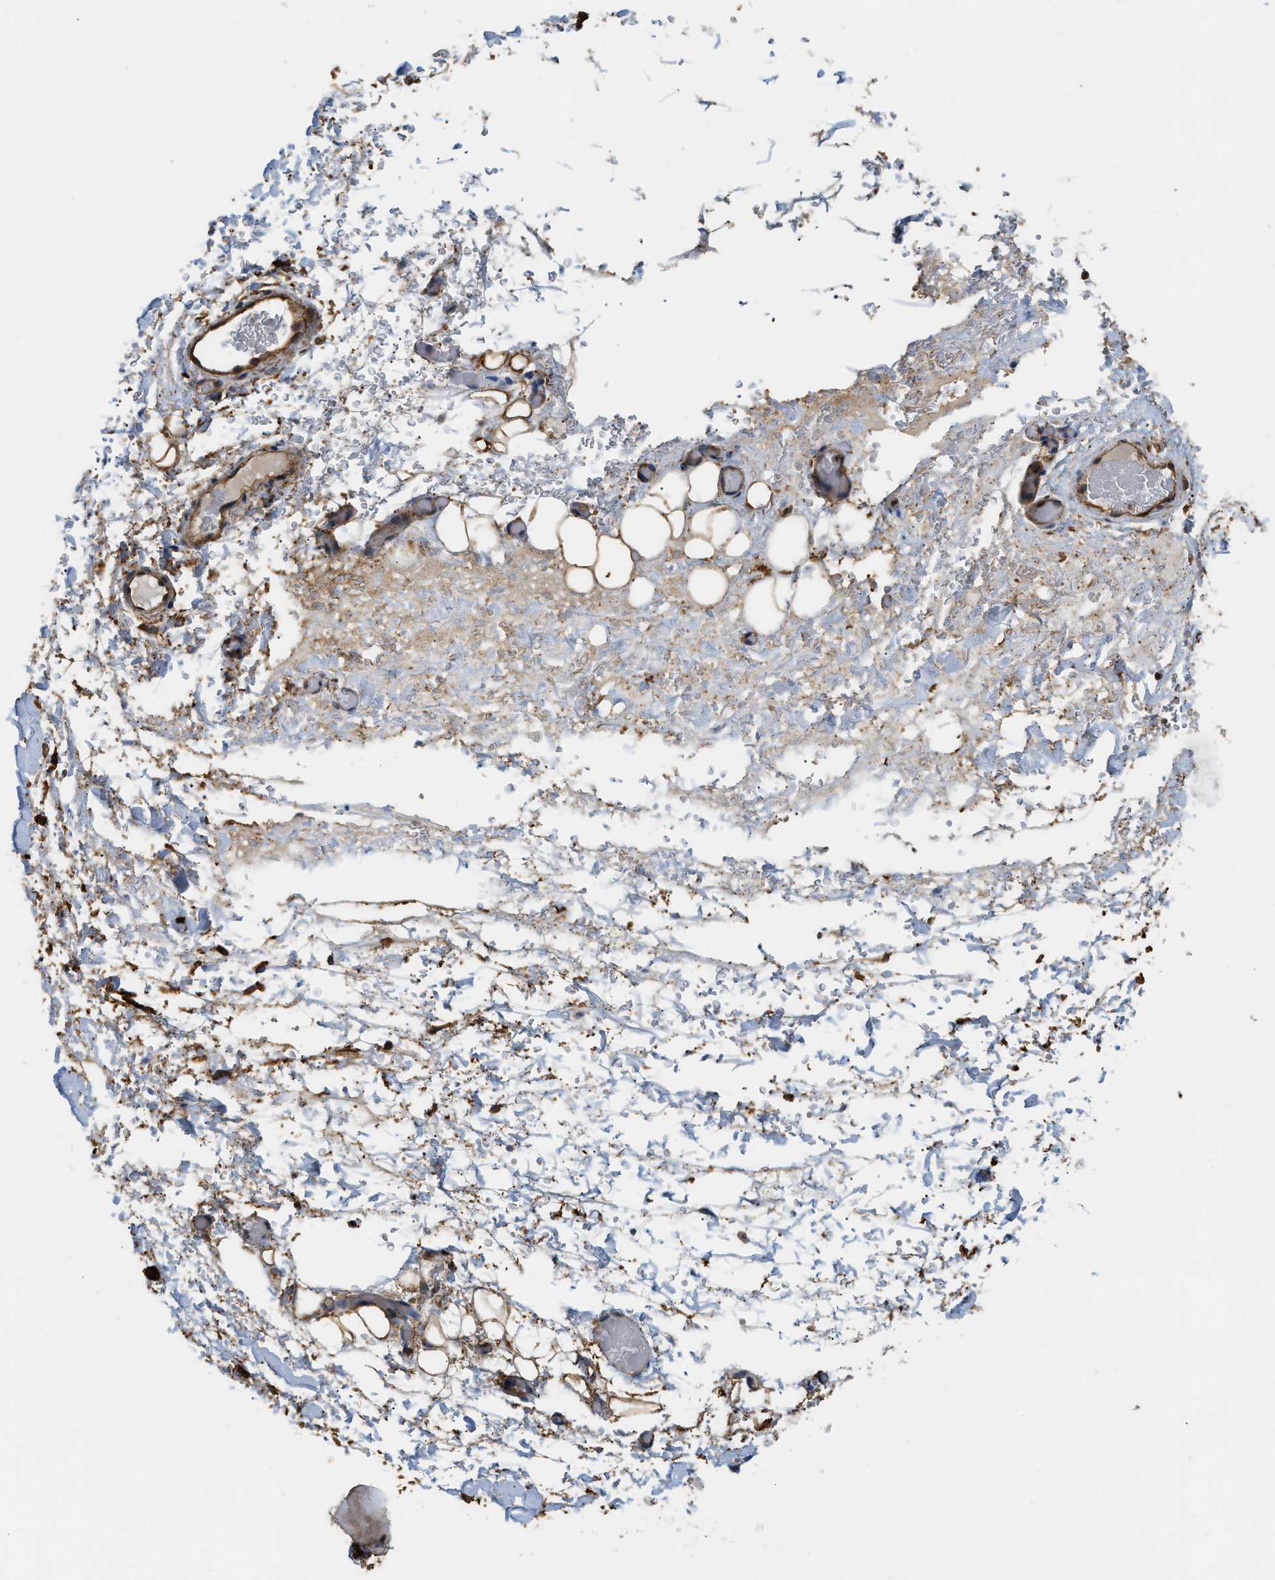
{"staining": {"intensity": "moderate", "quantity": ">75%", "location": "cytoplasmic/membranous"}, "tissue": "adipose tissue", "cell_type": "Adipocytes", "image_type": "normal", "snomed": [{"axis": "morphology", "description": "Normal tissue, NOS"}, {"axis": "morphology", "description": "Adenocarcinoma, NOS"}, {"axis": "topography", "description": "Esophagus"}], "caption": "Normal adipose tissue exhibits moderate cytoplasmic/membranous expression in approximately >75% of adipocytes, visualized by immunohistochemistry.", "gene": "DDHD2", "patient": {"sex": "male", "age": 62}}